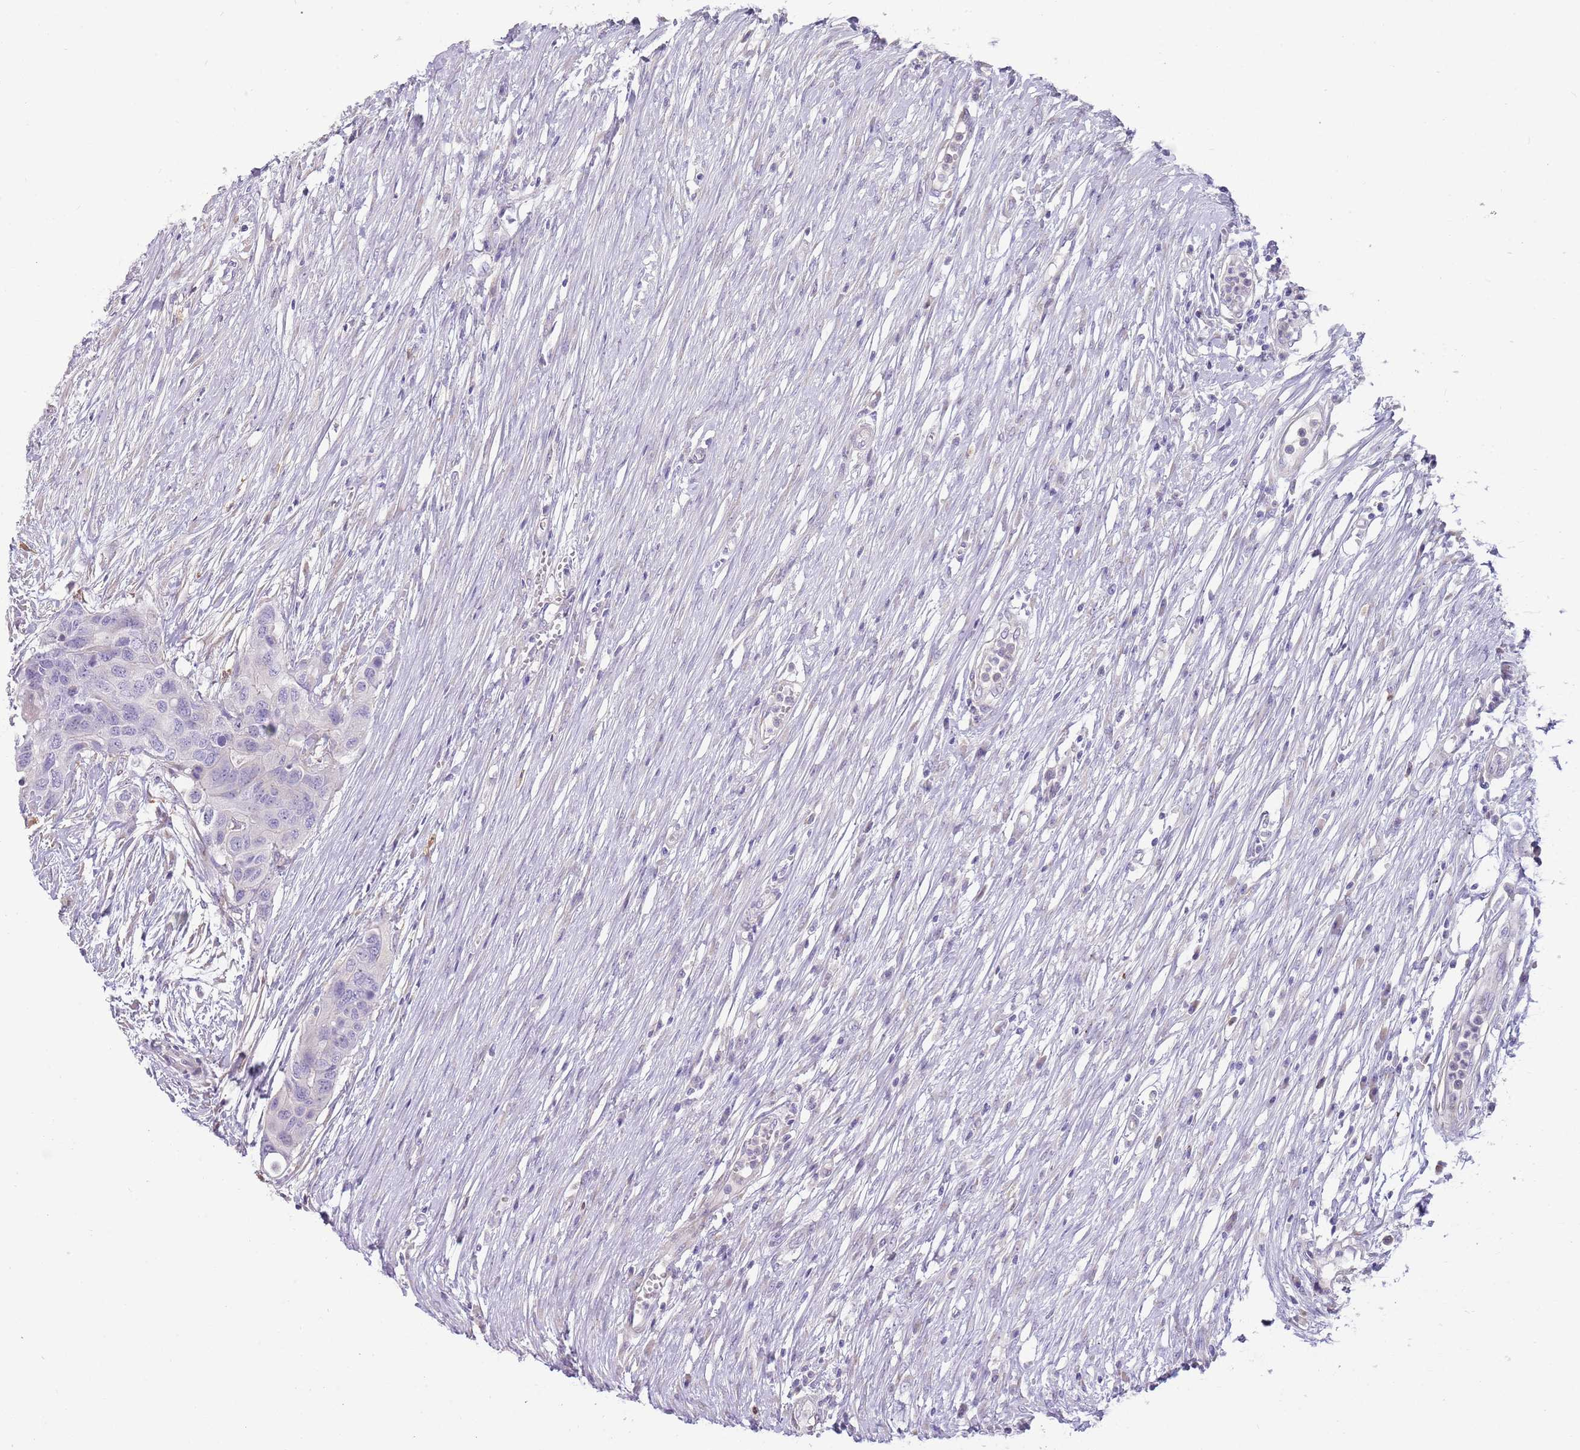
{"staining": {"intensity": "negative", "quantity": "none", "location": "none"}, "tissue": "colorectal cancer", "cell_type": "Tumor cells", "image_type": "cancer", "snomed": [{"axis": "morphology", "description": "Adenocarcinoma, NOS"}, {"axis": "topography", "description": "Colon"}], "caption": "Tumor cells show no significant staining in adenocarcinoma (colorectal).", "gene": "DIPK1C", "patient": {"sex": "male", "age": 77}}